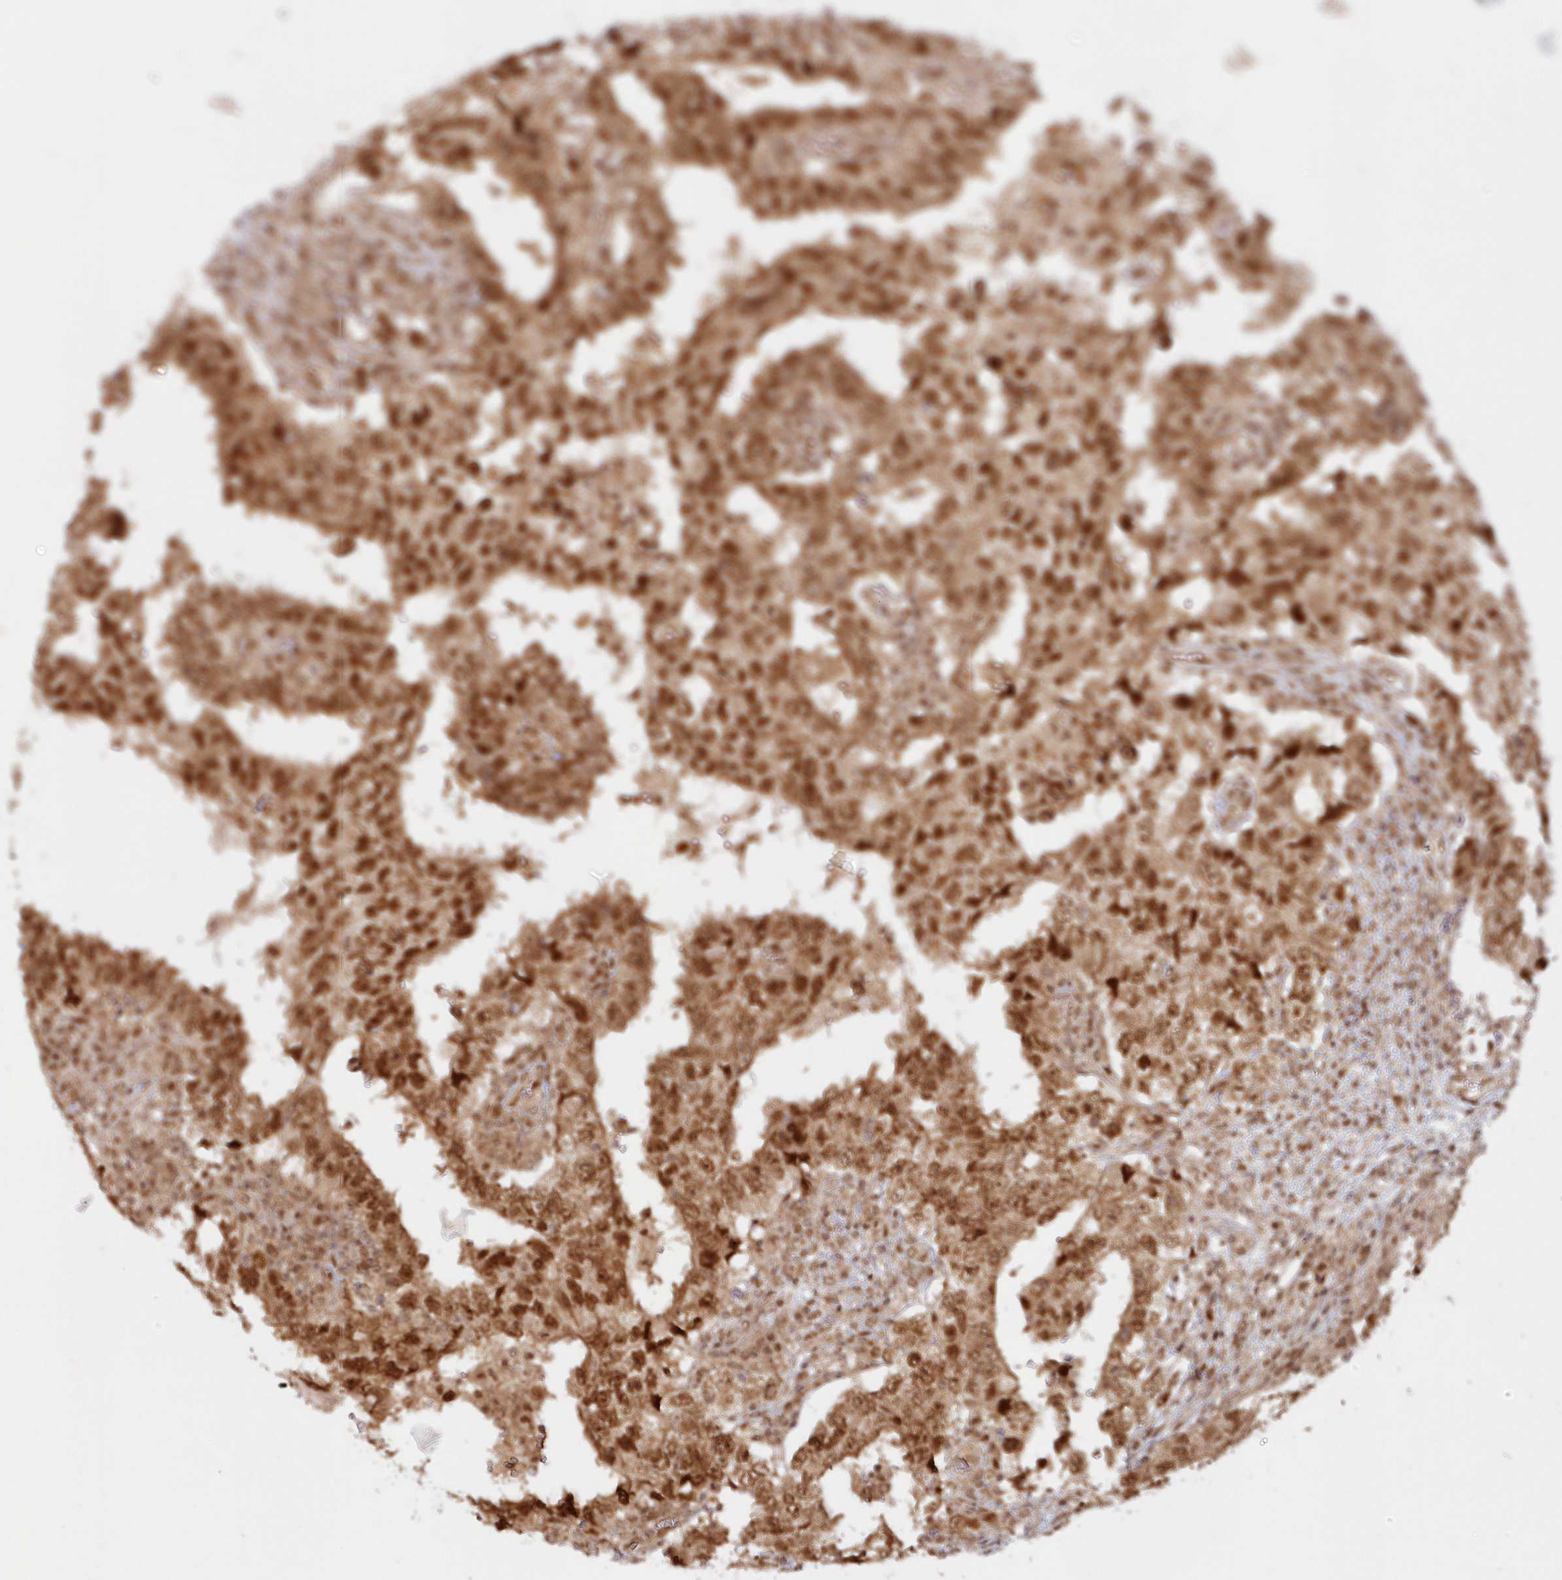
{"staining": {"intensity": "strong", "quantity": ">75%", "location": "cytoplasmic/membranous,nuclear"}, "tissue": "testis cancer", "cell_type": "Tumor cells", "image_type": "cancer", "snomed": [{"axis": "morphology", "description": "Carcinoma, Embryonal, NOS"}, {"axis": "topography", "description": "Testis"}], "caption": "Testis cancer stained with a brown dye shows strong cytoplasmic/membranous and nuclear positive positivity in approximately >75% of tumor cells.", "gene": "TOGARAM2", "patient": {"sex": "male", "age": 26}}